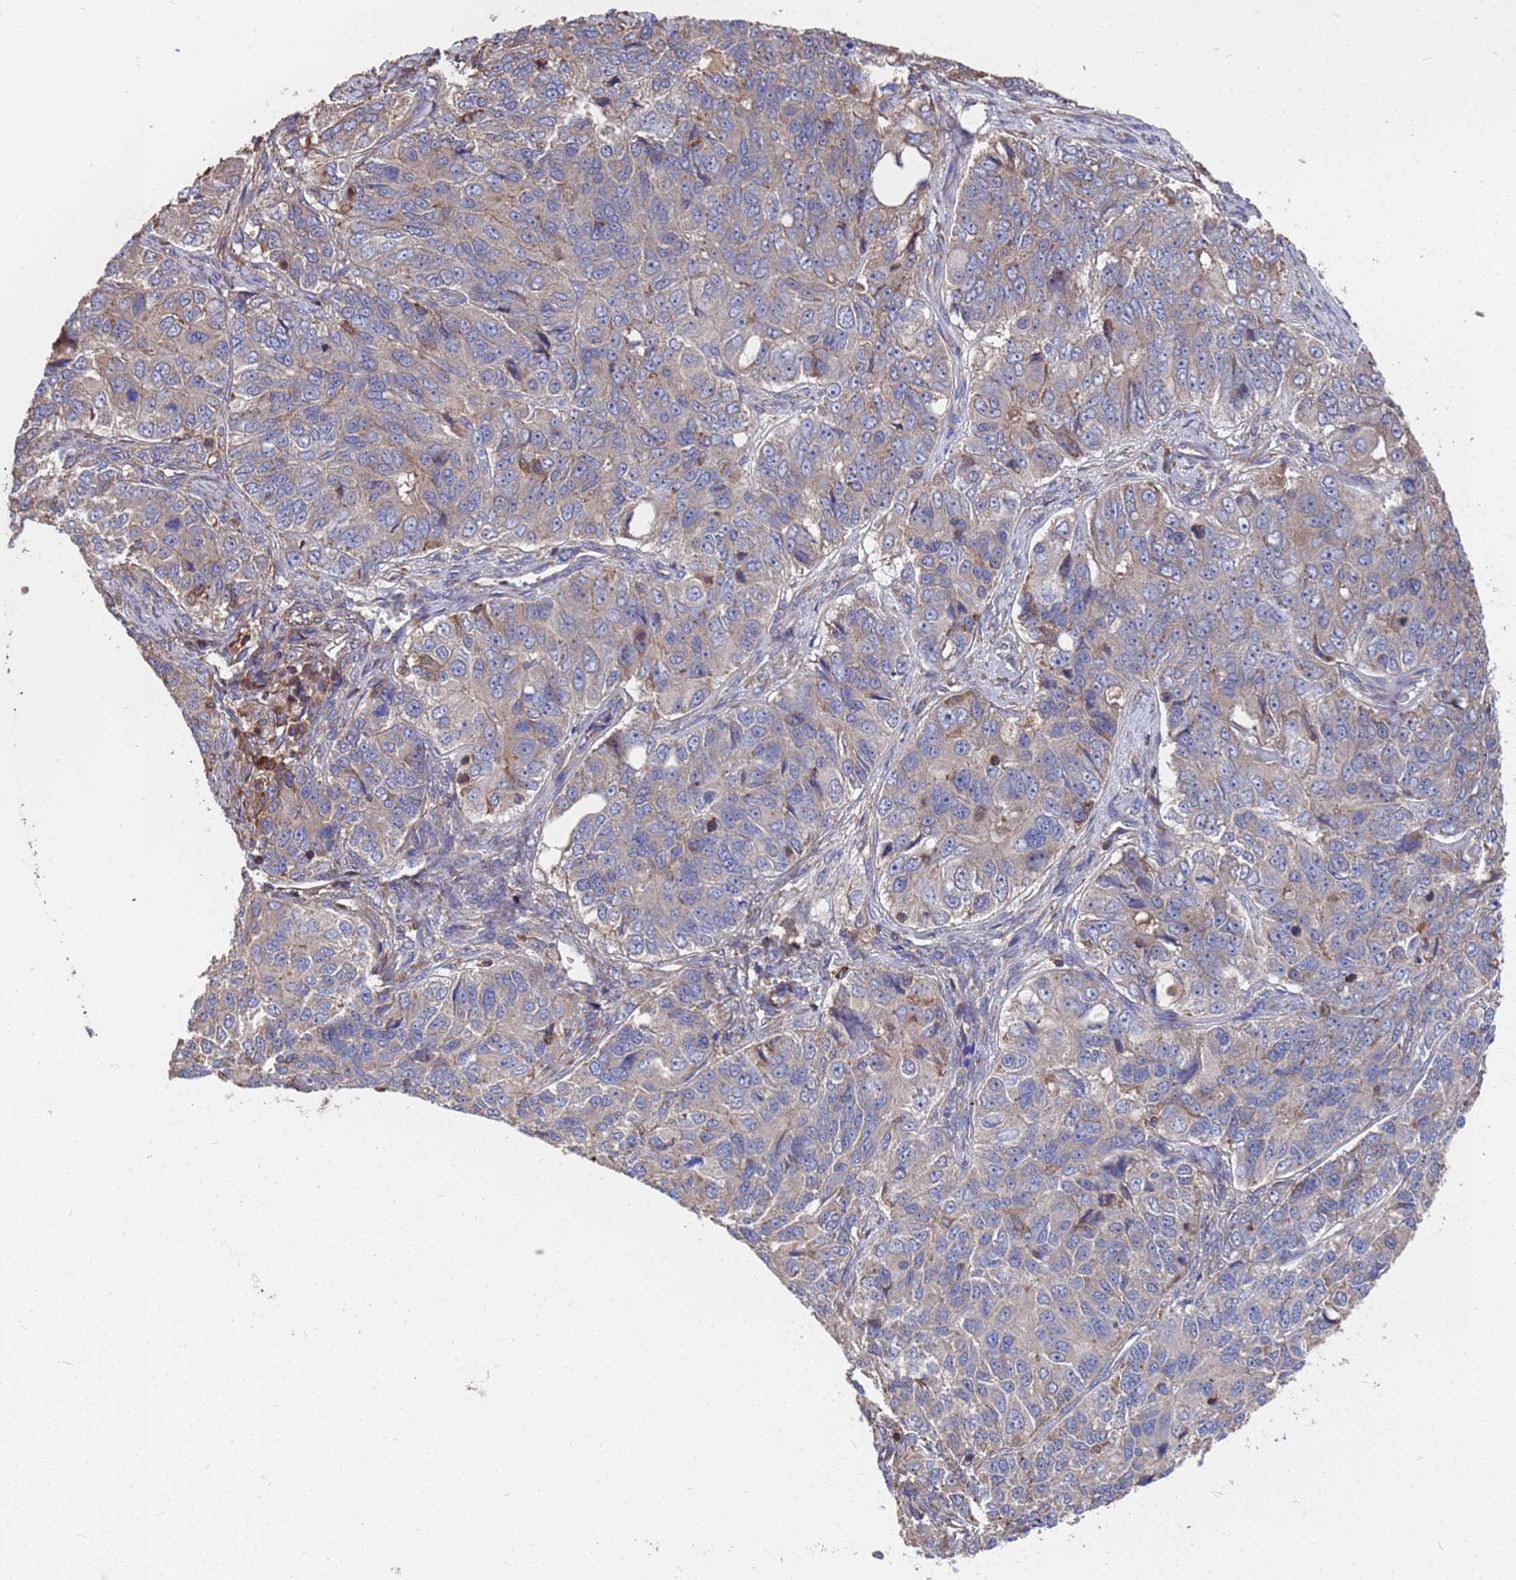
{"staining": {"intensity": "weak", "quantity": "<25%", "location": "cytoplasmic/membranous"}, "tissue": "ovarian cancer", "cell_type": "Tumor cells", "image_type": "cancer", "snomed": [{"axis": "morphology", "description": "Carcinoma, endometroid"}, {"axis": "topography", "description": "Ovary"}], "caption": "Photomicrograph shows no protein staining in tumor cells of ovarian cancer (endometroid carcinoma) tissue.", "gene": "PYCR1", "patient": {"sex": "female", "age": 51}}